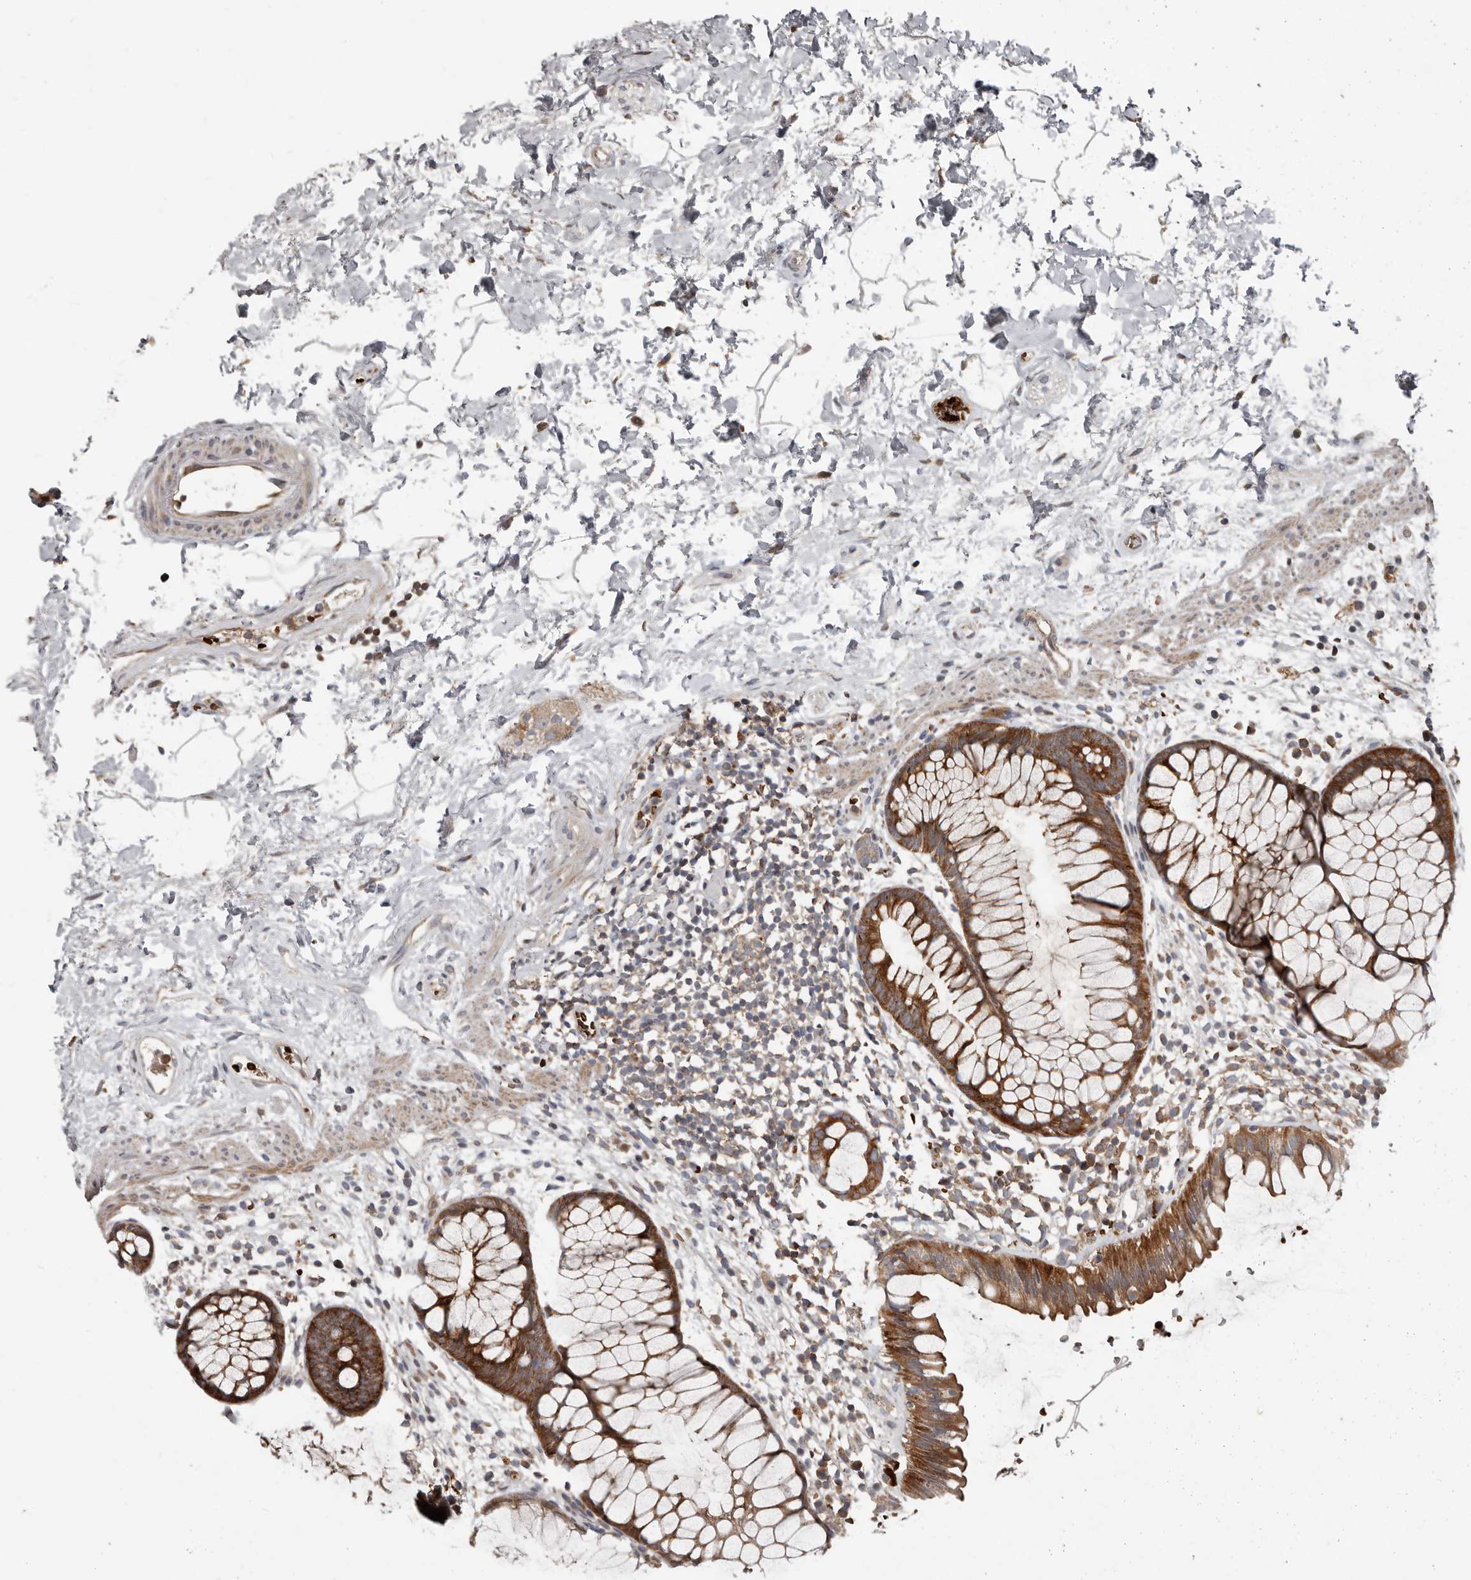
{"staining": {"intensity": "strong", "quantity": ">75%", "location": "cytoplasmic/membranous"}, "tissue": "rectum", "cell_type": "Glandular cells", "image_type": "normal", "snomed": [{"axis": "morphology", "description": "Normal tissue, NOS"}, {"axis": "topography", "description": "Rectum"}], "caption": "This photomicrograph displays unremarkable rectum stained with immunohistochemistry (IHC) to label a protein in brown. The cytoplasmic/membranous of glandular cells show strong positivity for the protein. Nuclei are counter-stained blue.", "gene": "FBXO31", "patient": {"sex": "male", "age": 51}}